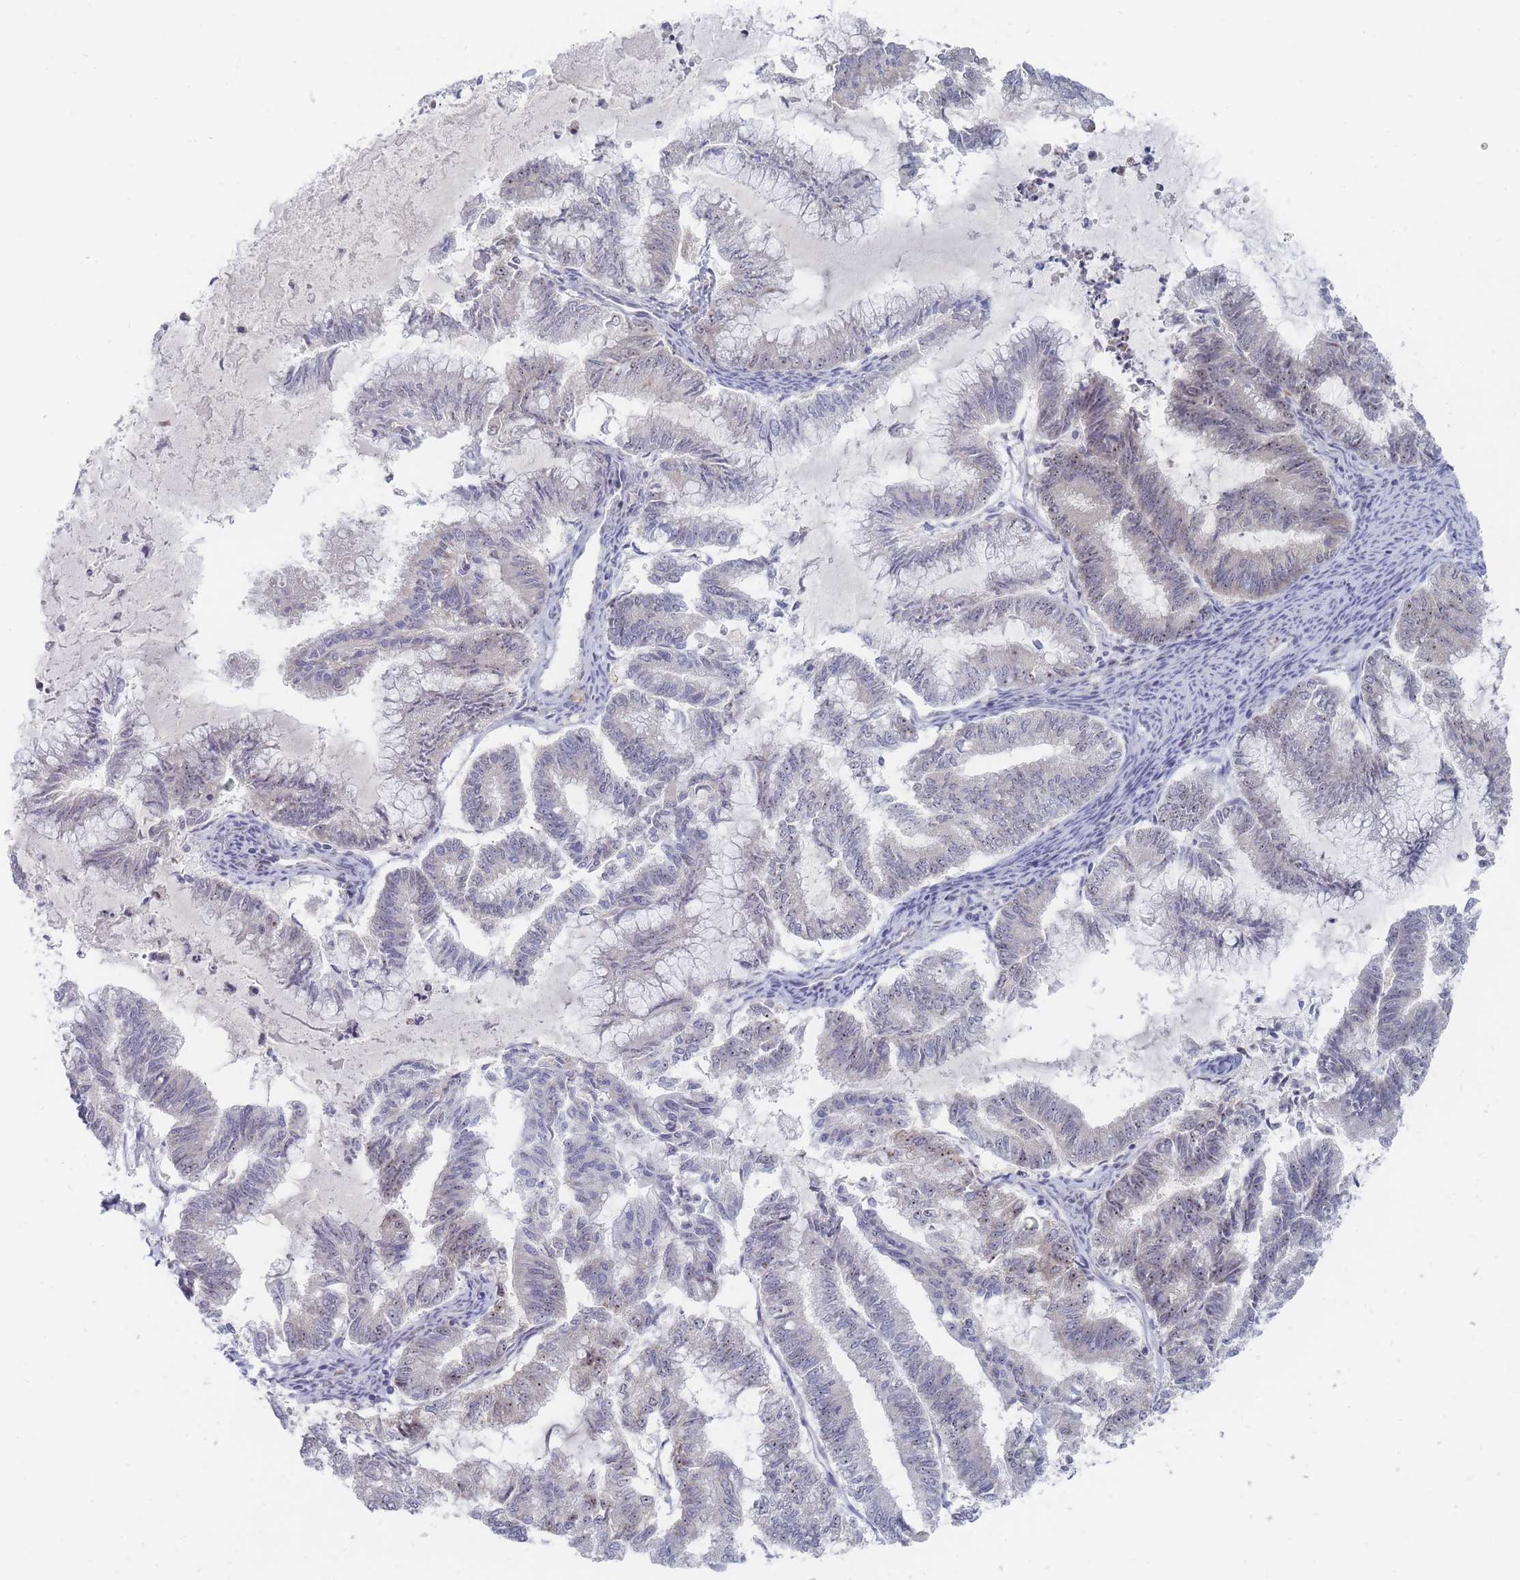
{"staining": {"intensity": "weak", "quantity": "<25%", "location": "nuclear"}, "tissue": "endometrial cancer", "cell_type": "Tumor cells", "image_type": "cancer", "snomed": [{"axis": "morphology", "description": "Adenocarcinoma, NOS"}, {"axis": "topography", "description": "Endometrium"}], "caption": "The immunohistochemistry micrograph has no significant expression in tumor cells of endometrial cancer tissue.", "gene": "RNF8", "patient": {"sex": "female", "age": 79}}